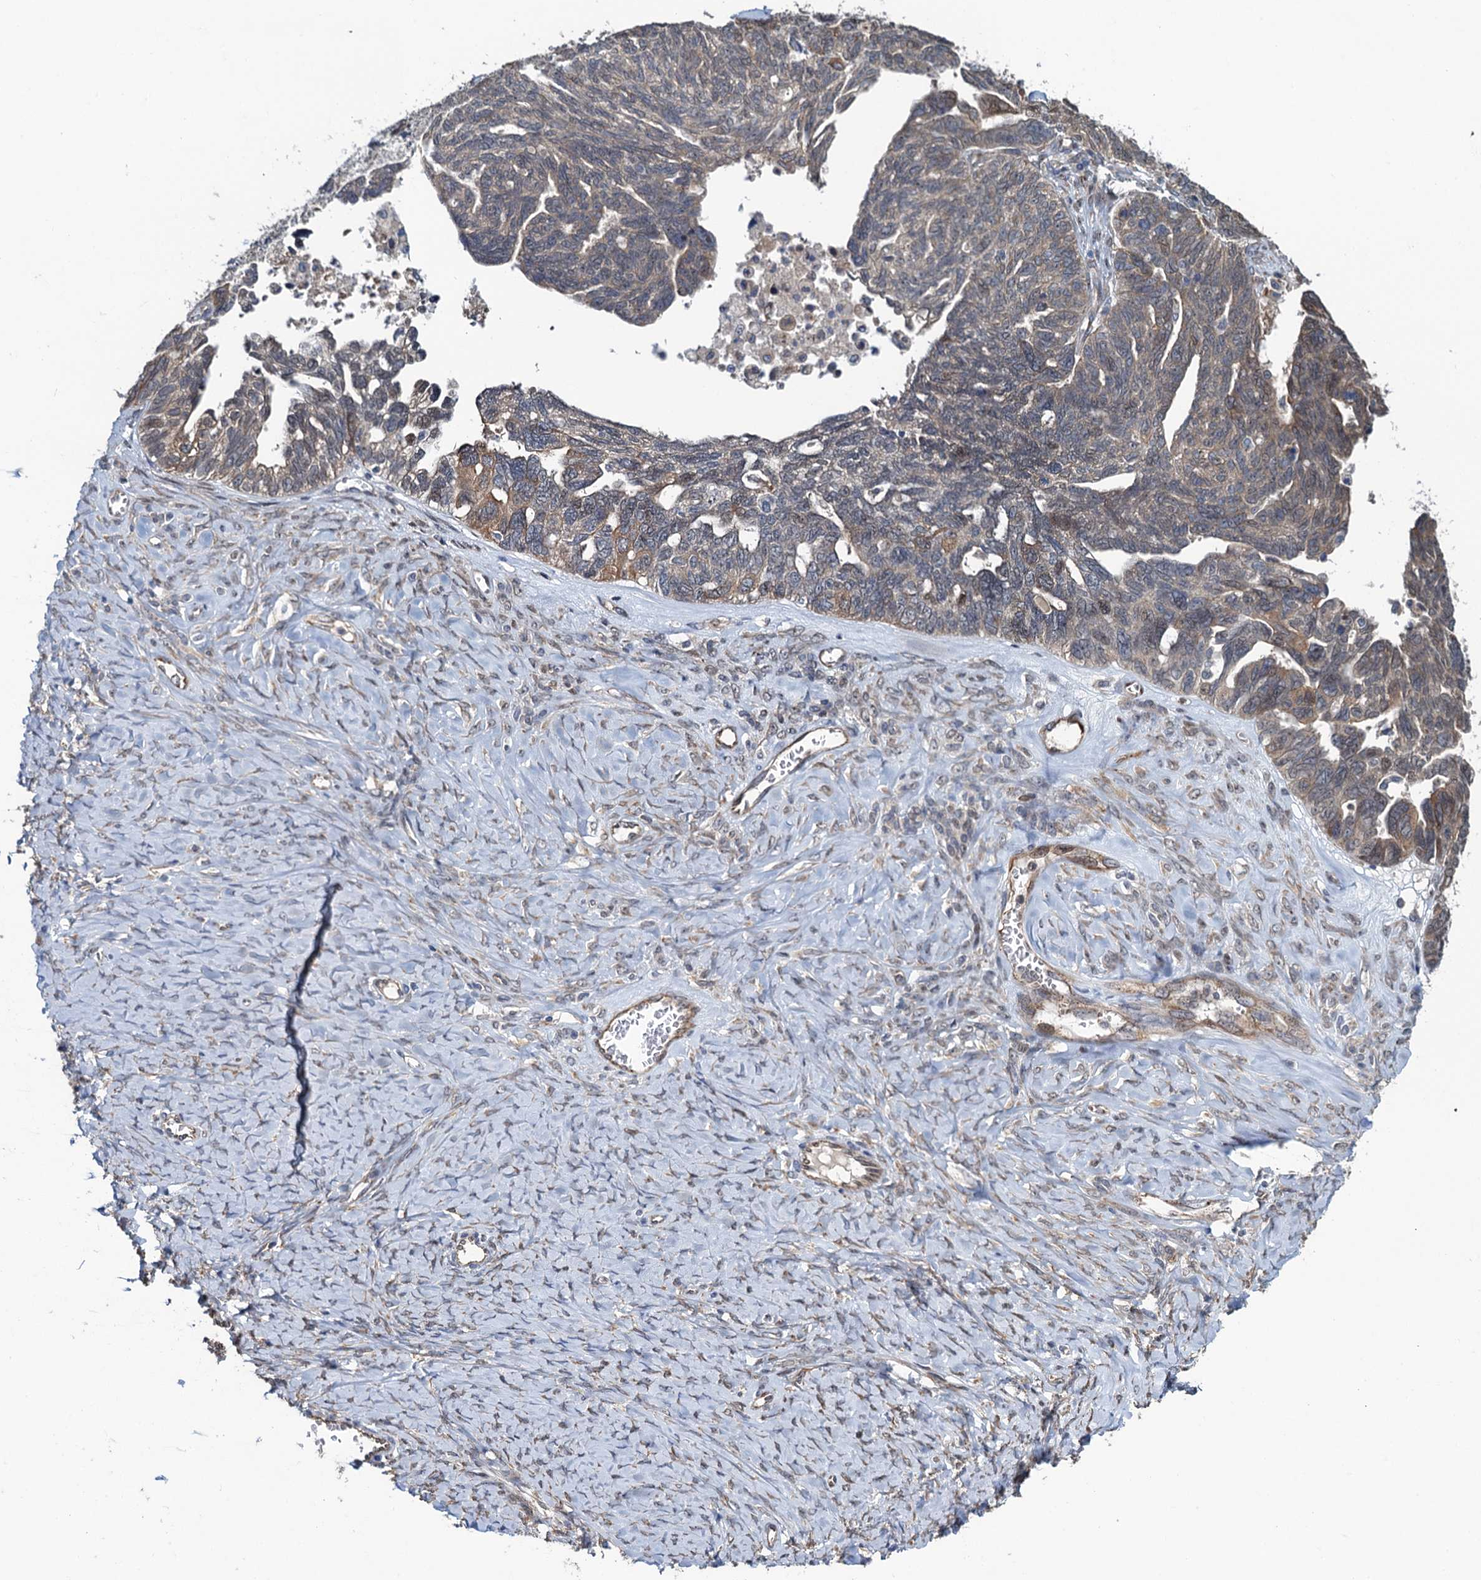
{"staining": {"intensity": "weak", "quantity": "25%-75%", "location": "cytoplasmic/membranous"}, "tissue": "ovarian cancer", "cell_type": "Tumor cells", "image_type": "cancer", "snomed": [{"axis": "morphology", "description": "Cystadenocarcinoma, serous, NOS"}, {"axis": "topography", "description": "Ovary"}], "caption": "Tumor cells display low levels of weak cytoplasmic/membranous expression in approximately 25%-75% of cells in ovarian cancer.", "gene": "EVX2", "patient": {"sex": "female", "age": 79}}